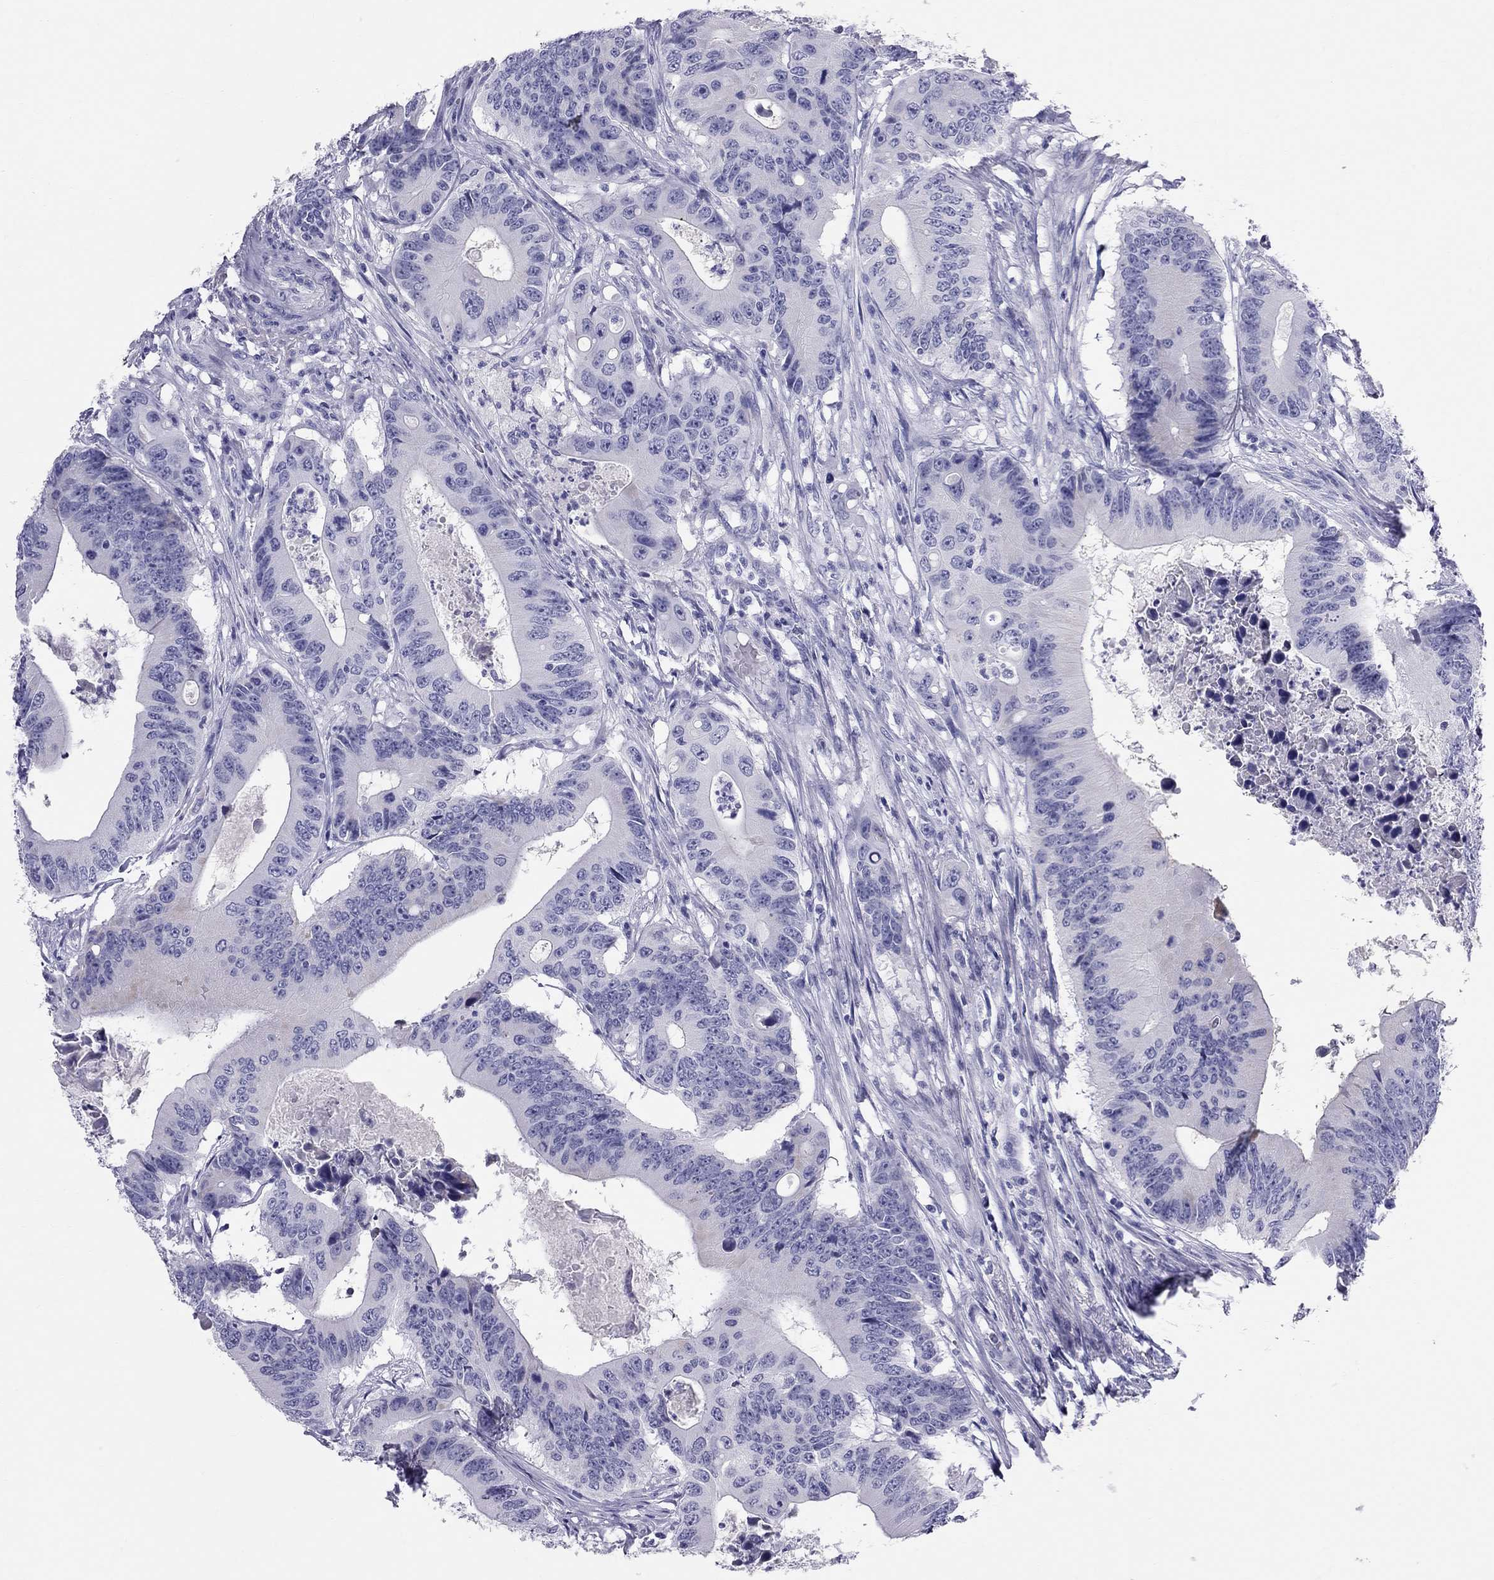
{"staining": {"intensity": "negative", "quantity": "none", "location": "none"}, "tissue": "colorectal cancer", "cell_type": "Tumor cells", "image_type": "cancer", "snomed": [{"axis": "morphology", "description": "Adenocarcinoma, NOS"}, {"axis": "topography", "description": "Colon"}], "caption": "Immunohistochemistry (IHC) histopathology image of neoplastic tissue: adenocarcinoma (colorectal) stained with DAB displays no significant protein staining in tumor cells.", "gene": "TRPM3", "patient": {"sex": "female", "age": 90}}